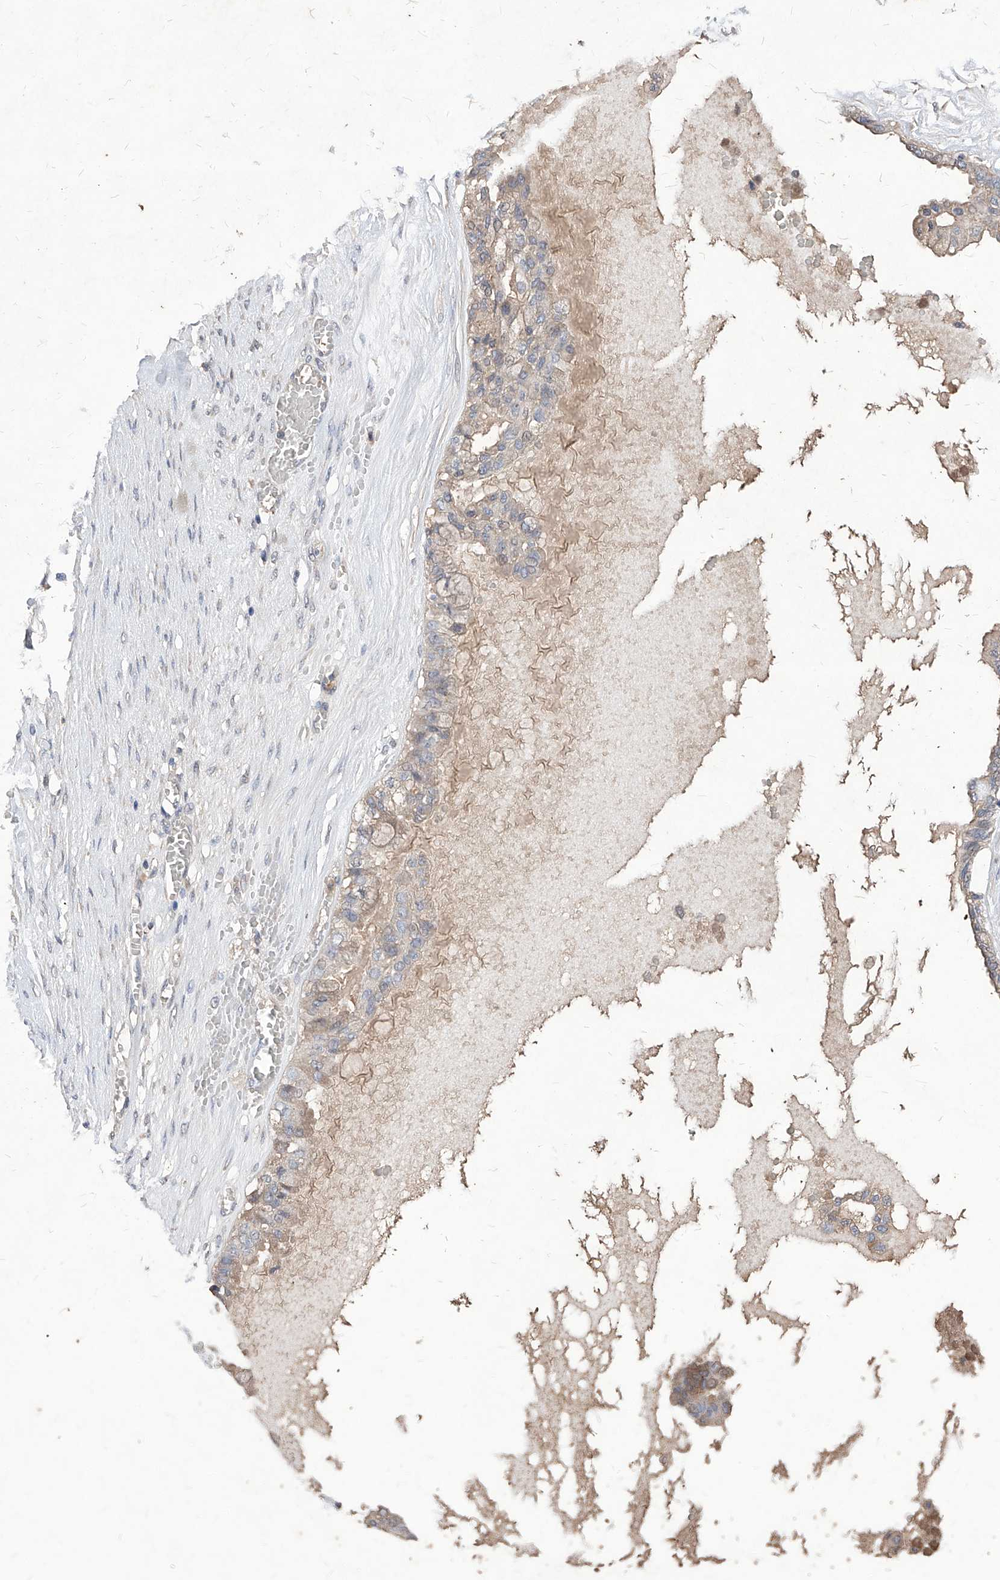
{"staining": {"intensity": "weak", "quantity": "25%-75%", "location": "cytoplasmic/membranous"}, "tissue": "ovarian cancer", "cell_type": "Tumor cells", "image_type": "cancer", "snomed": [{"axis": "morphology", "description": "Carcinoma, NOS"}, {"axis": "morphology", "description": "Carcinoma, endometroid"}, {"axis": "topography", "description": "Ovary"}], "caption": "Weak cytoplasmic/membranous staining for a protein is present in about 25%-75% of tumor cells of ovarian cancer using IHC.", "gene": "SYNGR1", "patient": {"sex": "female", "age": 50}}